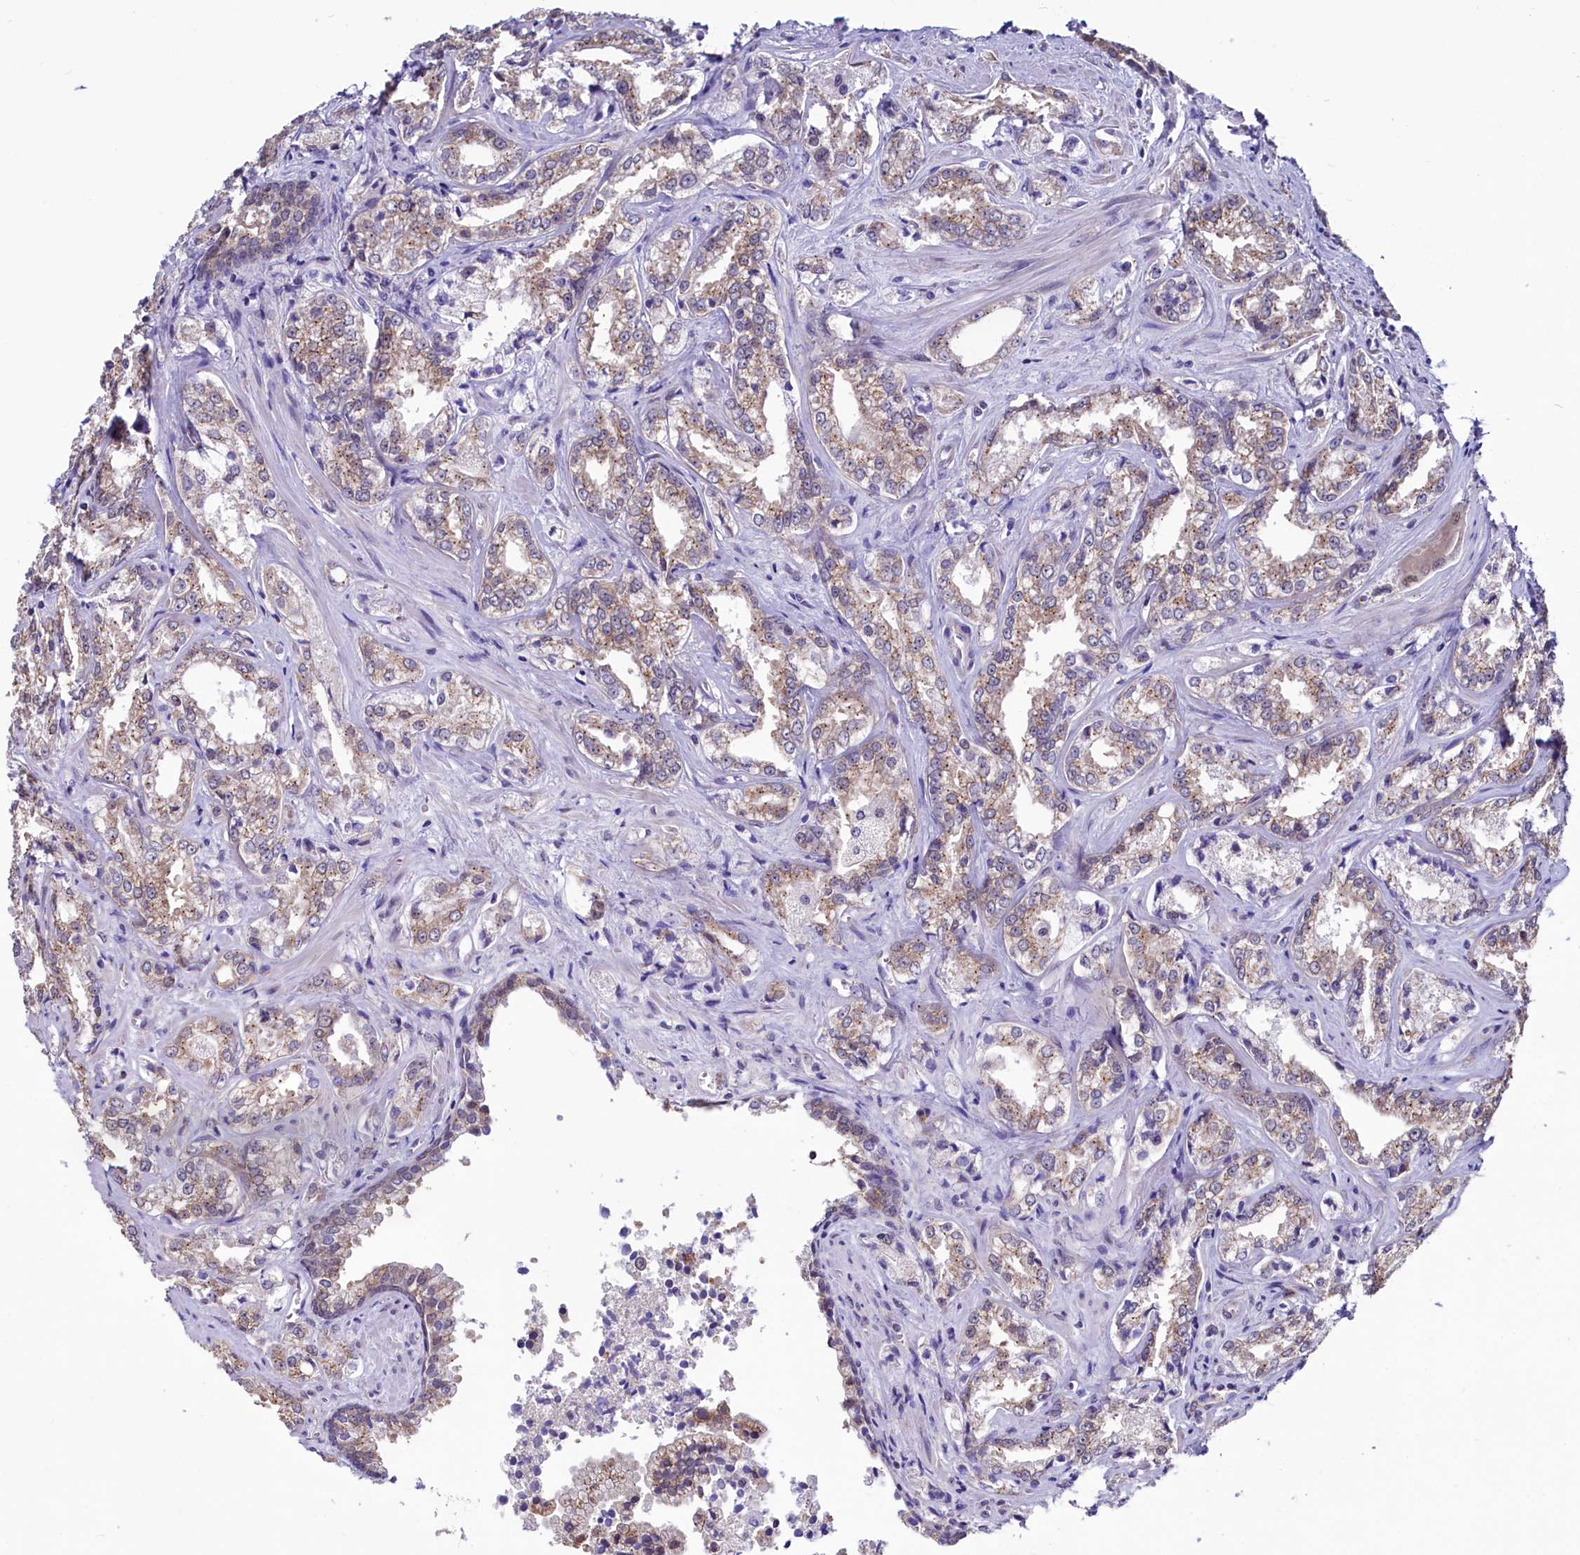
{"staining": {"intensity": "moderate", "quantity": ">75%", "location": "cytoplasmic/membranous"}, "tissue": "prostate cancer", "cell_type": "Tumor cells", "image_type": "cancer", "snomed": [{"axis": "morphology", "description": "Adenocarcinoma, Low grade"}, {"axis": "topography", "description": "Prostate"}], "caption": "This is an image of immunohistochemistry (IHC) staining of prostate cancer, which shows moderate positivity in the cytoplasmic/membranous of tumor cells.", "gene": "SEC24C", "patient": {"sex": "male", "age": 47}}